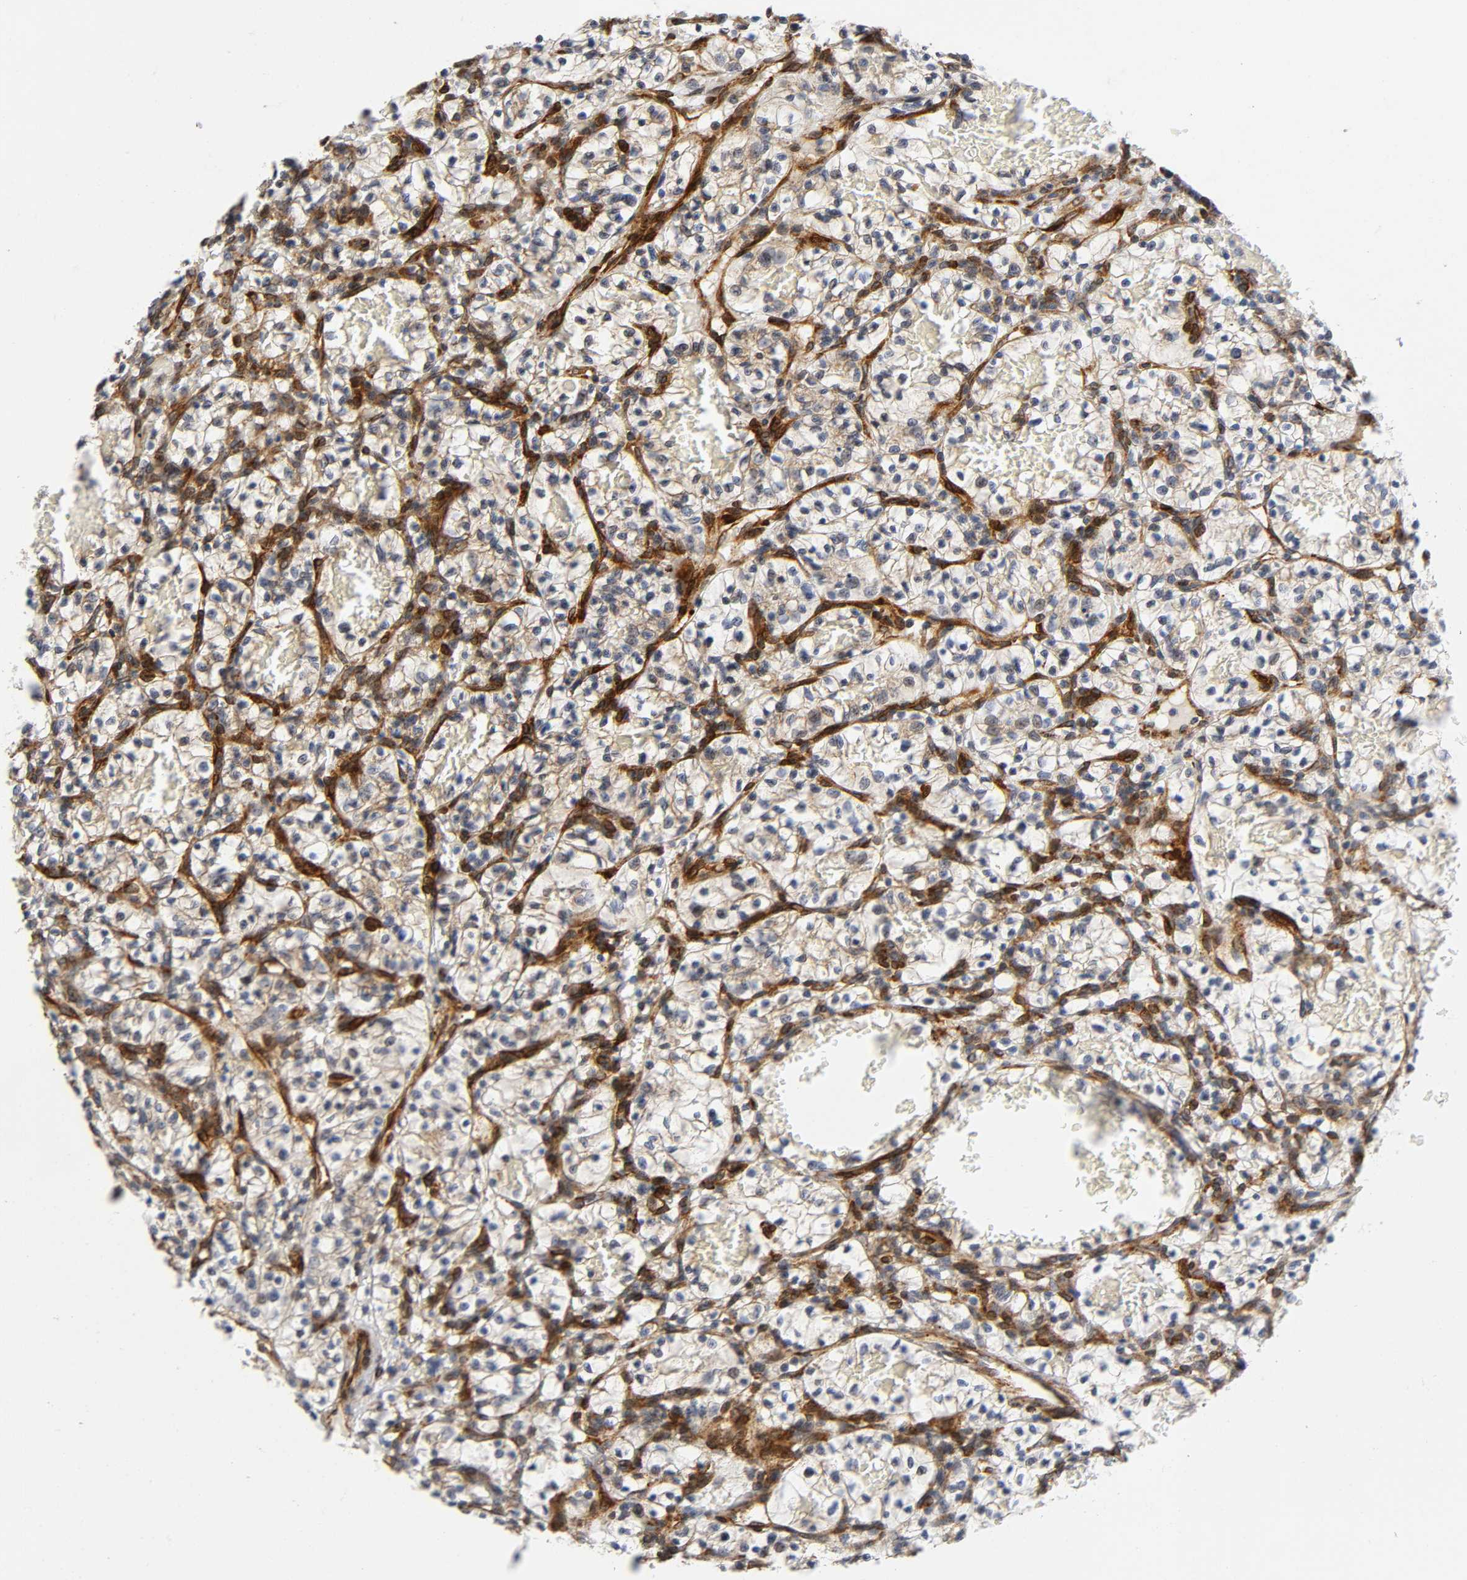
{"staining": {"intensity": "moderate", "quantity": ">75%", "location": "cytoplasmic/membranous"}, "tissue": "renal cancer", "cell_type": "Tumor cells", "image_type": "cancer", "snomed": [{"axis": "morphology", "description": "Adenocarcinoma, NOS"}, {"axis": "topography", "description": "Kidney"}], "caption": "Immunohistochemistry of human renal adenocarcinoma reveals medium levels of moderate cytoplasmic/membranous expression in about >75% of tumor cells. Using DAB (brown) and hematoxylin (blue) stains, captured at high magnification using brightfield microscopy.", "gene": "SOS2", "patient": {"sex": "female", "age": 57}}